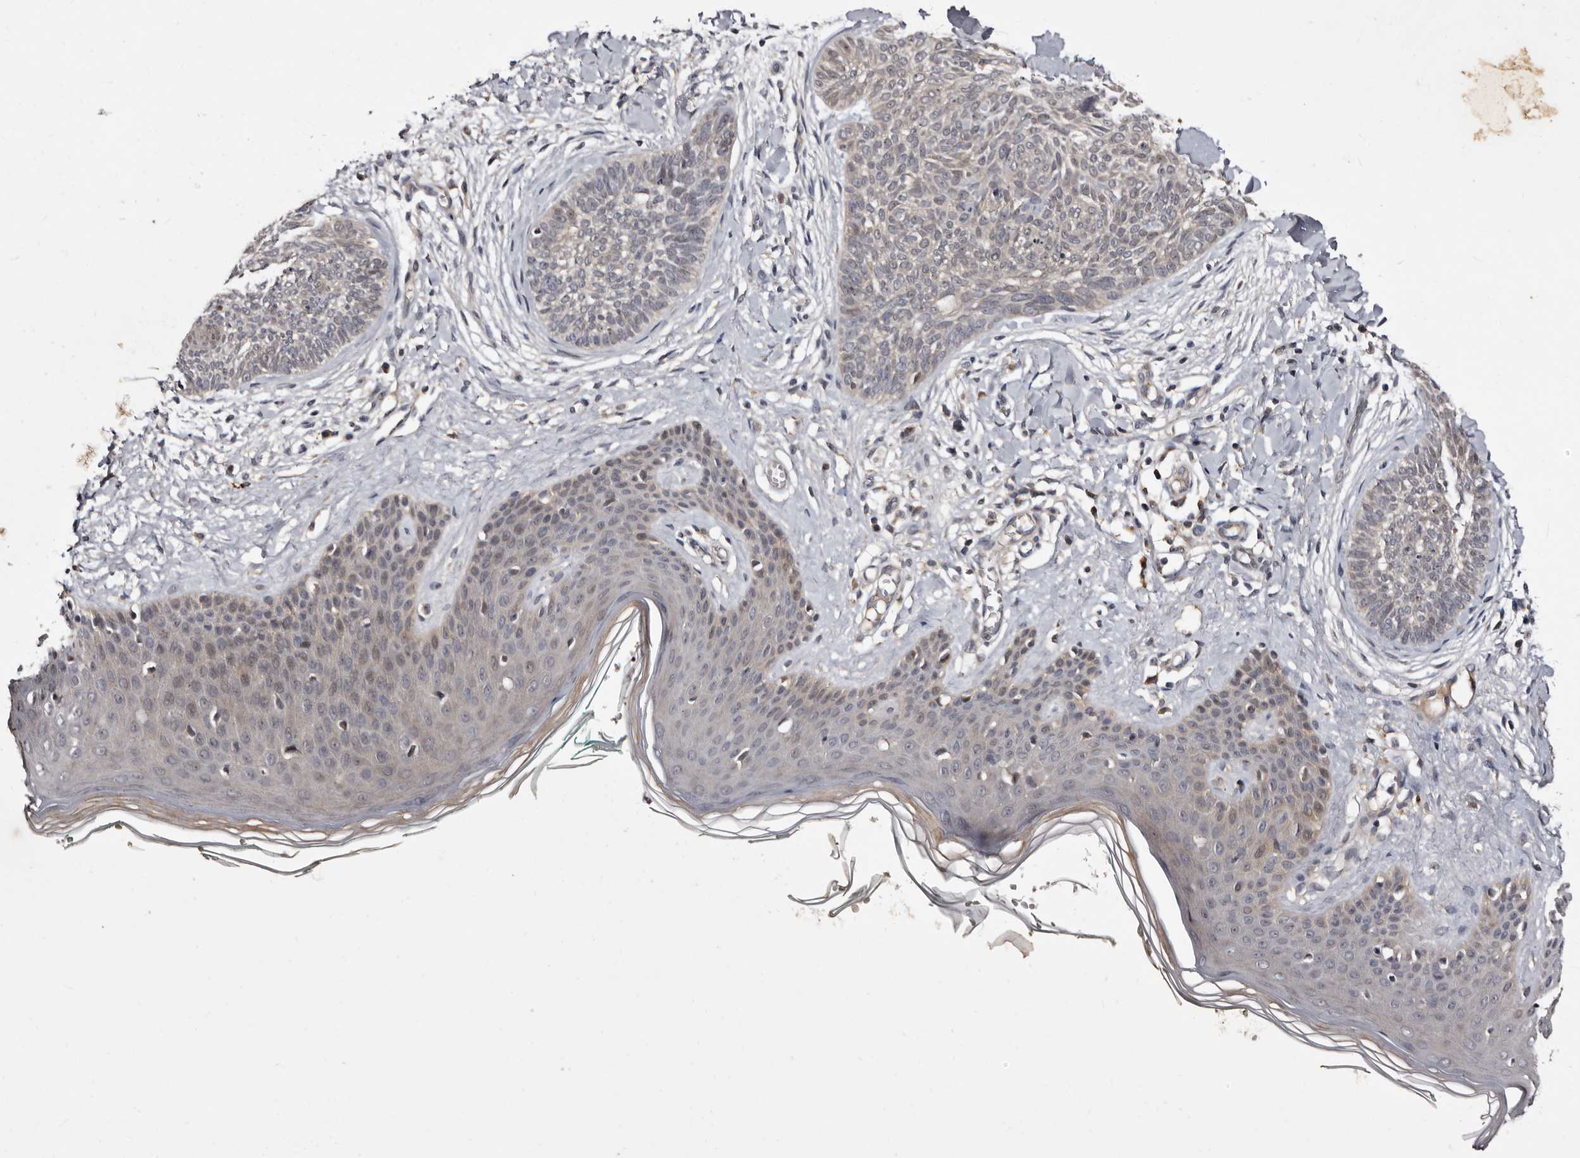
{"staining": {"intensity": "negative", "quantity": "none", "location": "none"}, "tissue": "skin cancer", "cell_type": "Tumor cells", "image_type": "cancer", "snomed": [{"axis": "morphology", "description": "Basal cell carcinoma"}, {"axis": "topography", "description": "Skin"}], "caption": "The immunohistochemistry (IHC) histopathology image has no significant positivity in tumor cells of skin cancer tissue. Nuclei are stained in blue.", "gene": "LANCL2", "patient": {"sex": "female", "age": 59}}